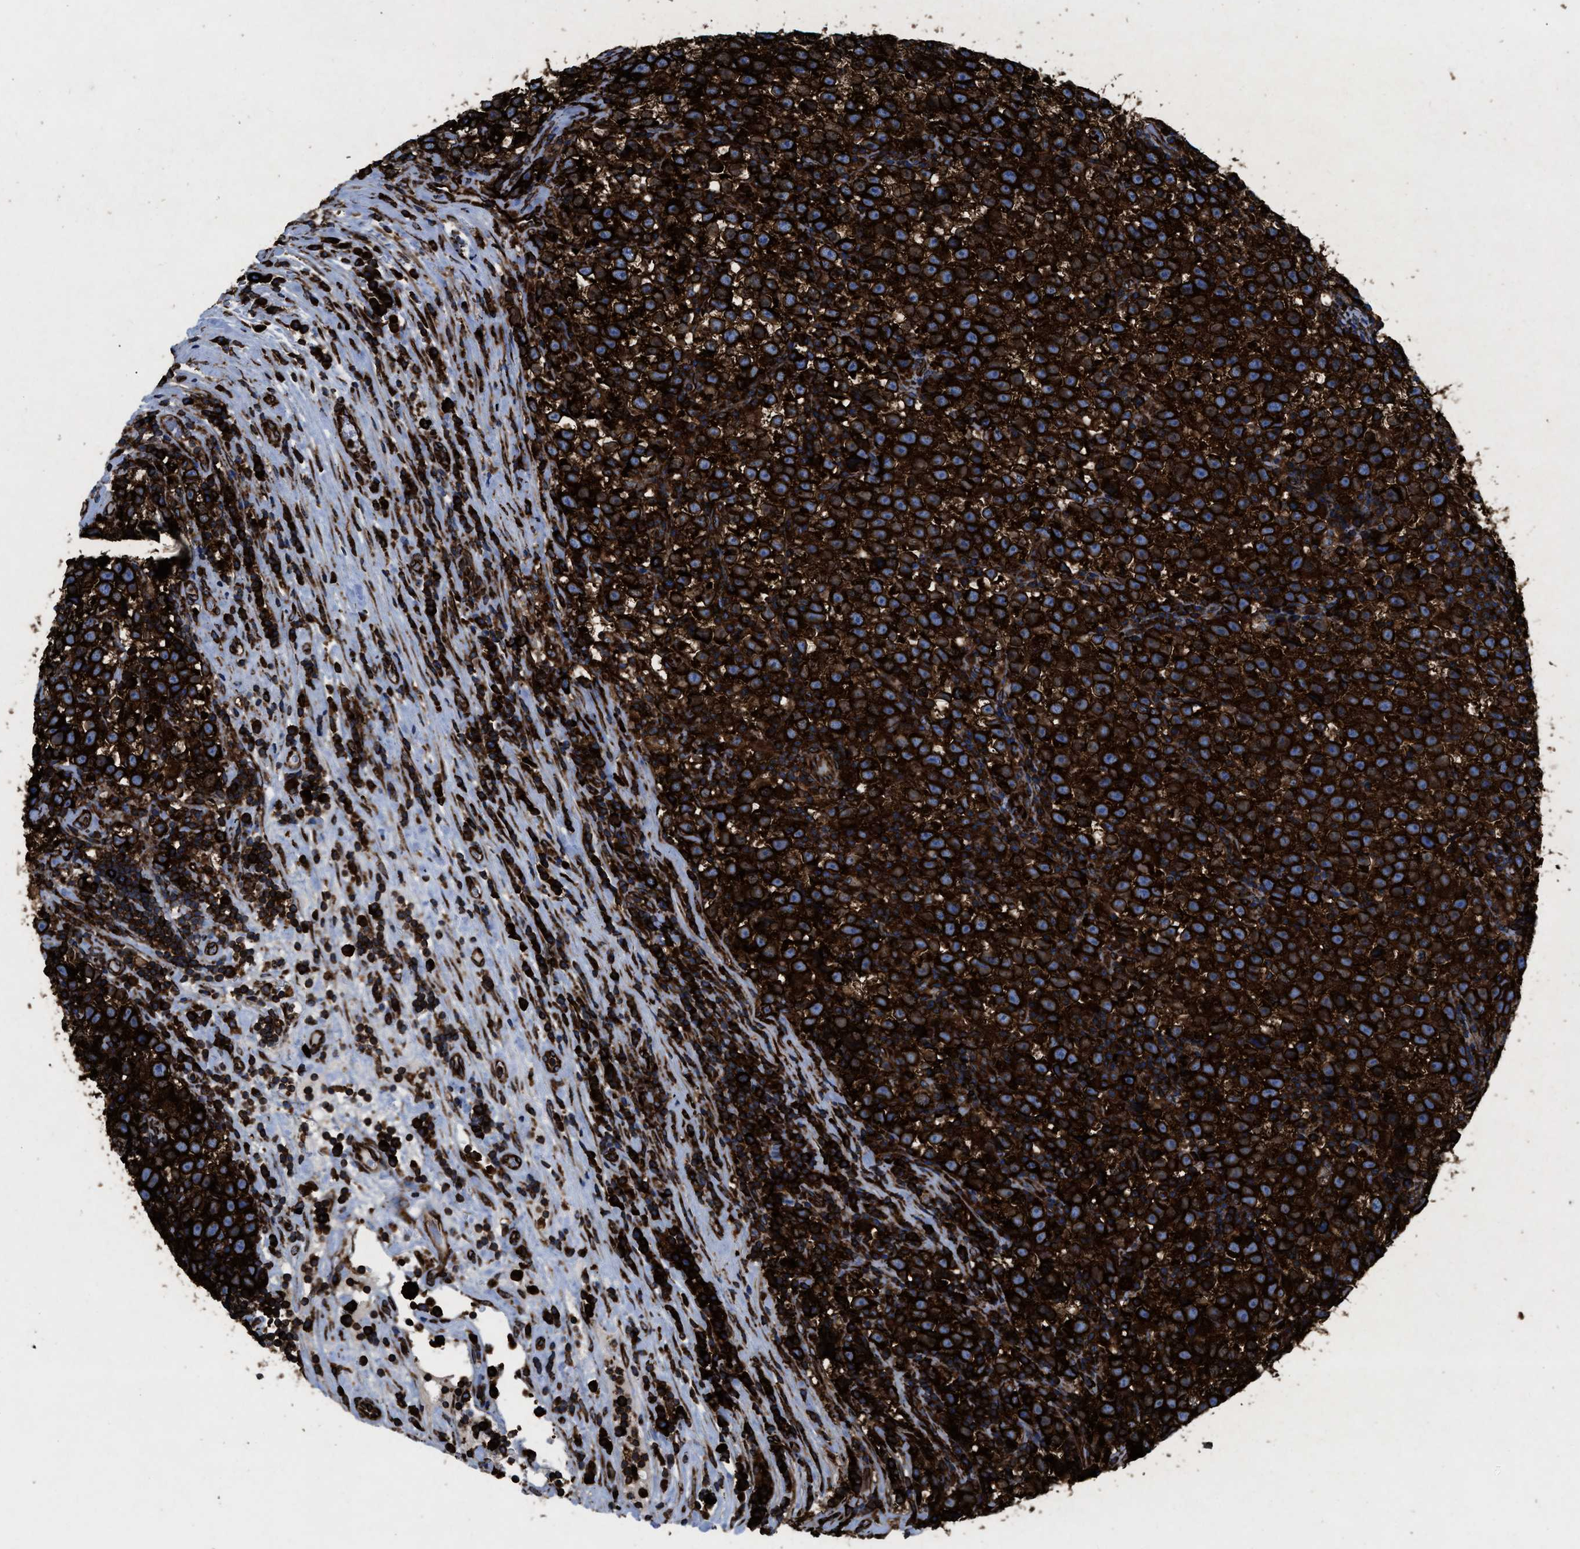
{"staining": {"intensity": "strong", "quantity": ">75%", "location": "cytoplasmic/membranous"}, "tissue": "testis cancer", "cell_type": "Tumor cells", "image_type": "cancer", "snomed": [{"axis": "morphology", "description": "Normal tissue, NOS"}, {"axis": "morphology", "description": "Seminoma, NOS"}, {"axis": "topography", "description": "Testis"}], "caption": "A photomicrograph of testis cancer (seminoma) stained for a protein displays strong cytoplasmic/membranous brown staining in tumor cells. (DAB (3,3'-diaminobenzidine) IHC, brown staining for protein, blue staining for nuclei).", "gene": "CAPRIN1", "patient": {"sex": "male", "age": 43}}